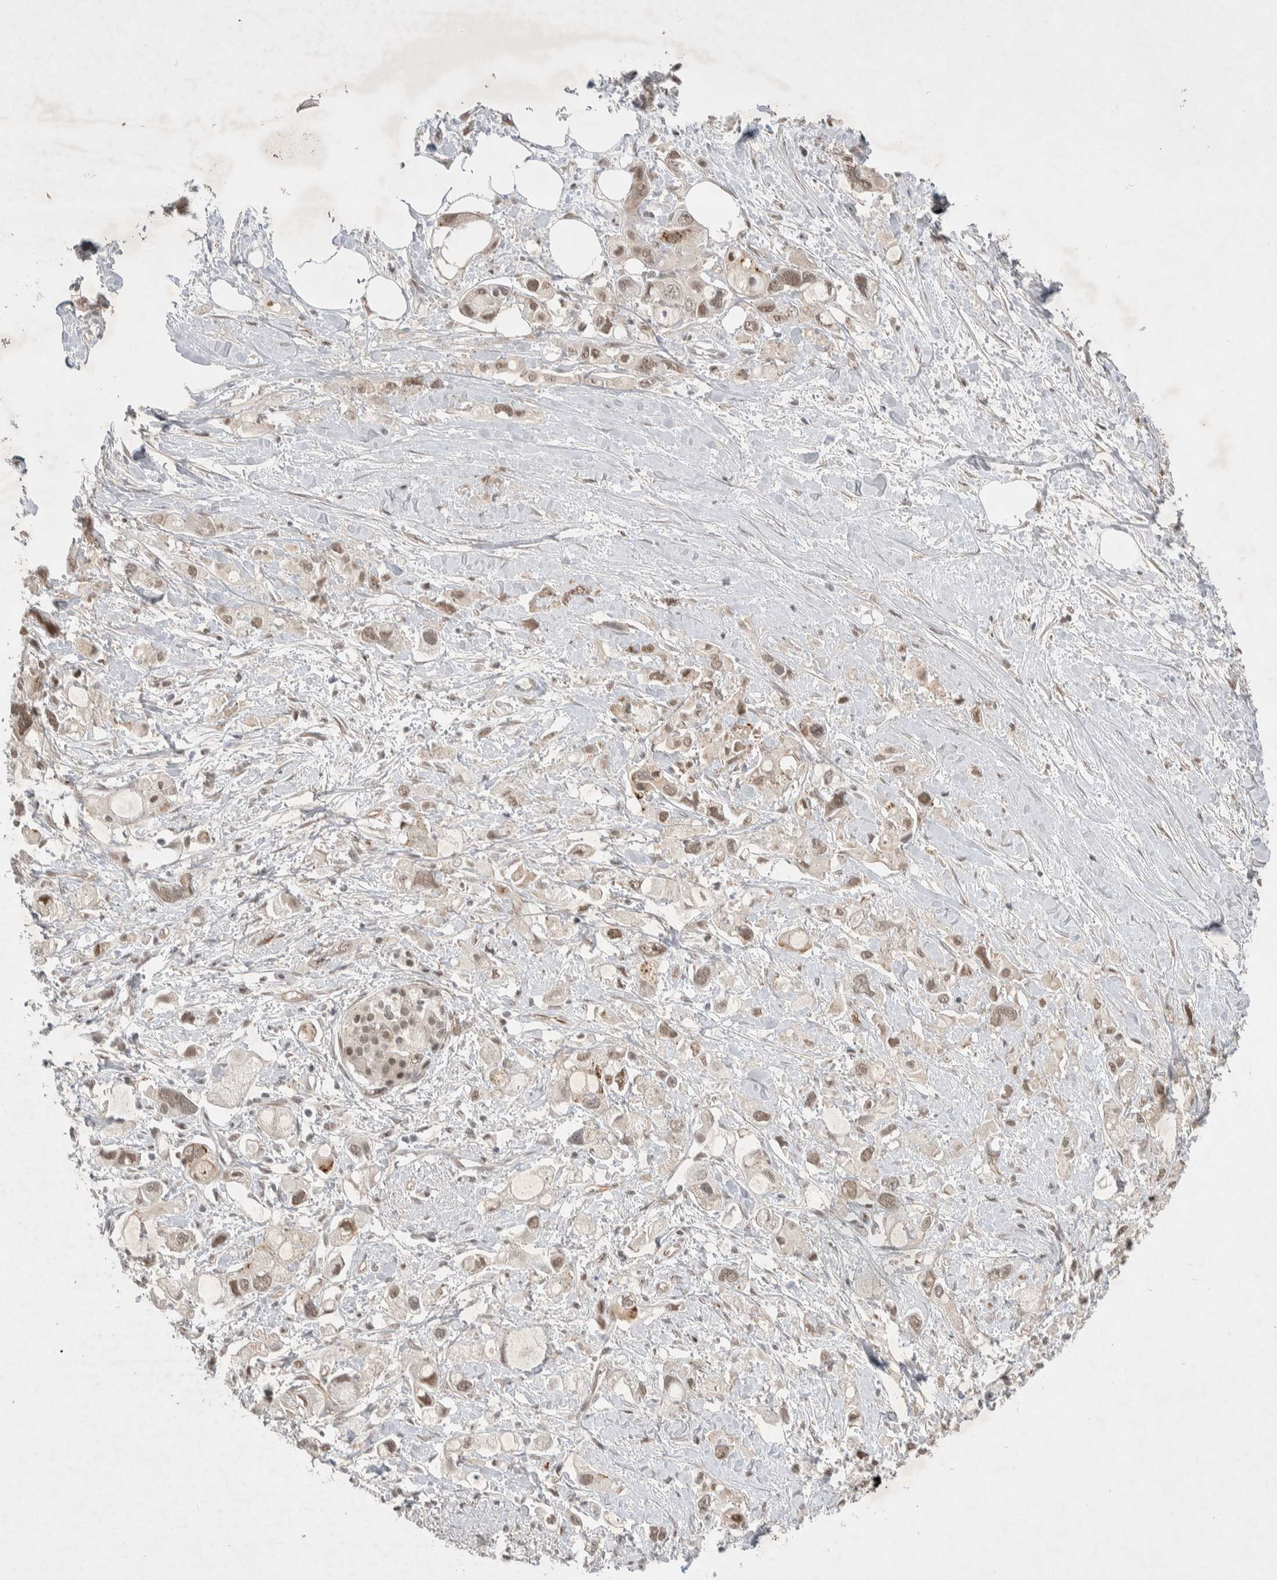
{"staining": {"intensity": "weak", "quantity": ">75%", "location": "nuclear"}, "tissue": "pancreatic cancer", "cell_type": "Tumor cells", "image_type": "cancer", "snomed": [{"axis": "morphology", "description": "Adenocarcinoma, NOS"}, {"axis": "topography", "description": "Pancreas"}], "caption": "Tumor cells display low levels of weak nuclear positivity in about >75% of cells in adenocarcinoma (pancreatic).", "gene": "ZNF704", "patient": {"sex": "female", "age": 56}}